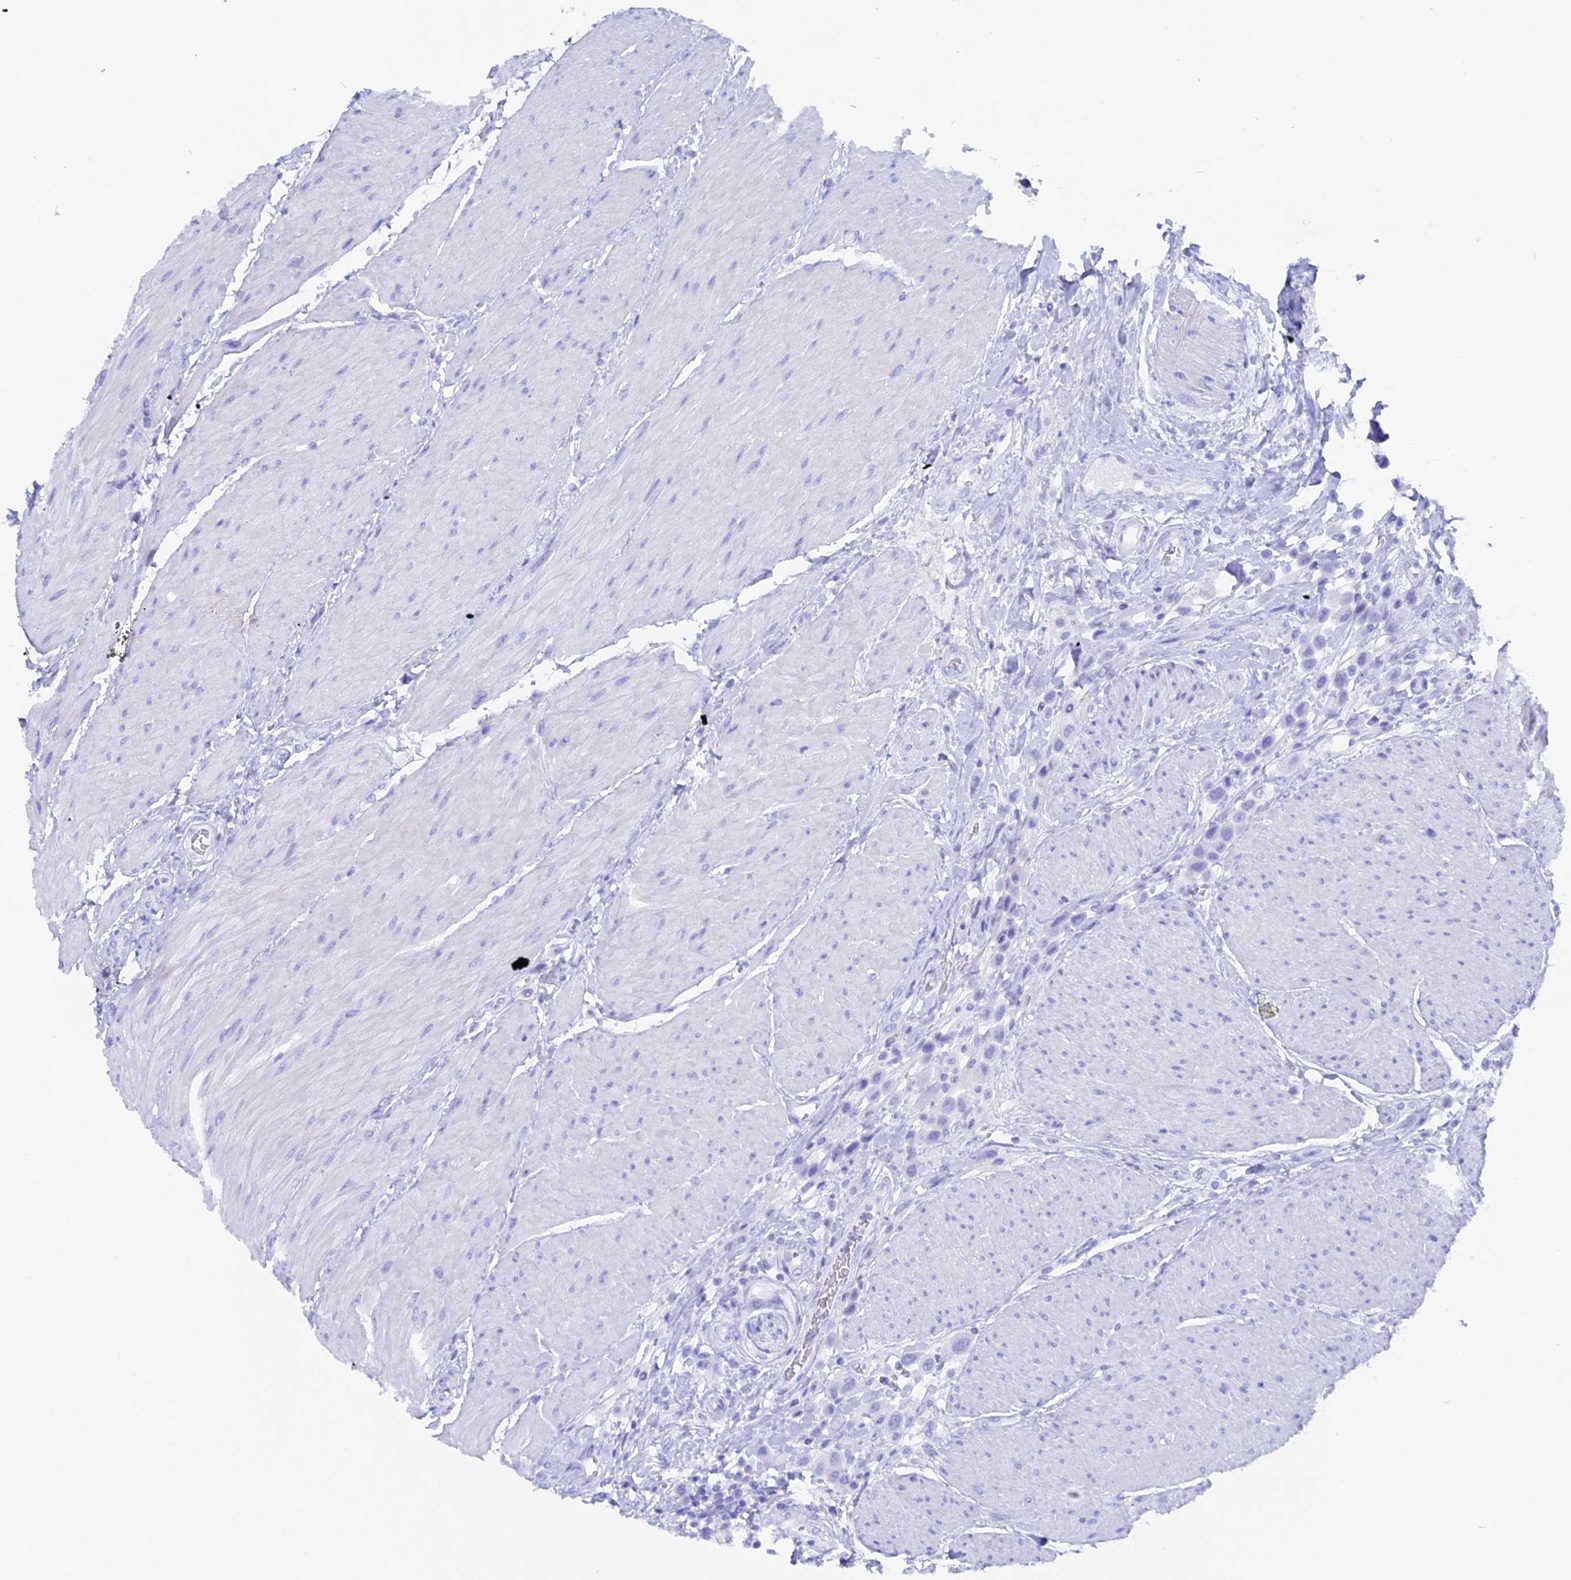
{"staining": {"intensity": "negative", "quantity": "none", "location": "none"}, "tissue": "urothelial cancer", "cell_type": "Tumor cells", "image_type": "cancer", "snomed": [{"axis": "morphology", "description": "Urothelial carcinoma, High grade"}, {"axis": "topography", "description": "Urinary bladder"}], "caption": "IHC image of human urothelial cancer stained for a protein (brown), which displays no positivity in tumor cells.", "gene": "ANKRD29", "patient": {"sex": "male", "age": 50}}